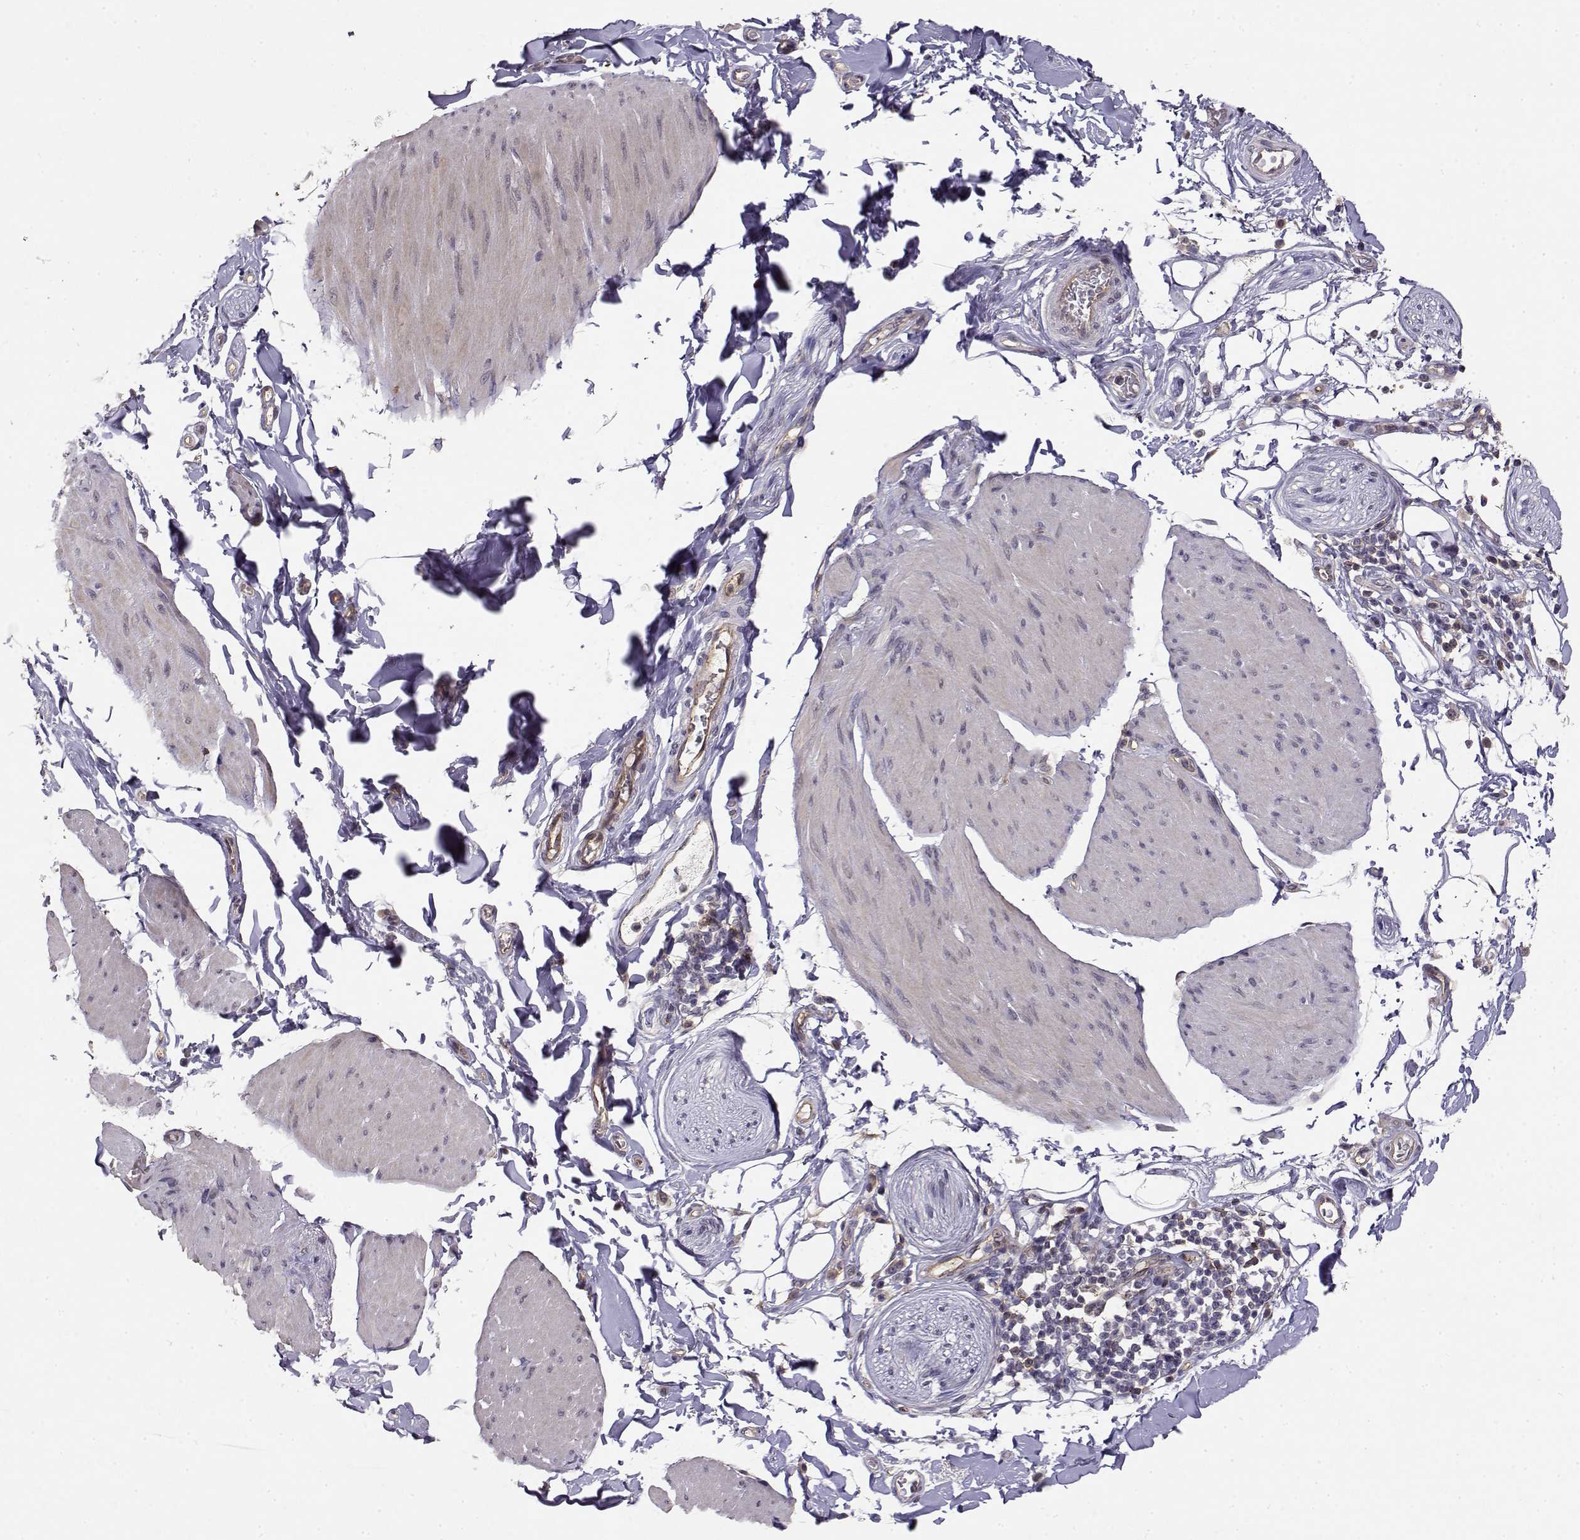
{"staining": {"intensity": "negative", "quantity": "none", "location": "none"}, "tissue": "smooth muscle", "cell_type": "Smooth muscle cells", "image_type": "normal", "snomed": [{"axis": "morphology", "description": "Normal tissue, NOS"}, {"axis": "topography", "description": "Adipose tissue"}, {"axis": "topography", "description": "Smooth muscle"}, {"axis": "topography", "description": "Peripheral nerve tissue"}], "caption": "Immunohistochemistry (IHC) image of unremarkable smooth muscle: human smooth muscle stained with DAB displays no significant protein expression in smooth muscle cells.", "gene": "IFITM1", "patient": {"sex": "male", "age": 83}}